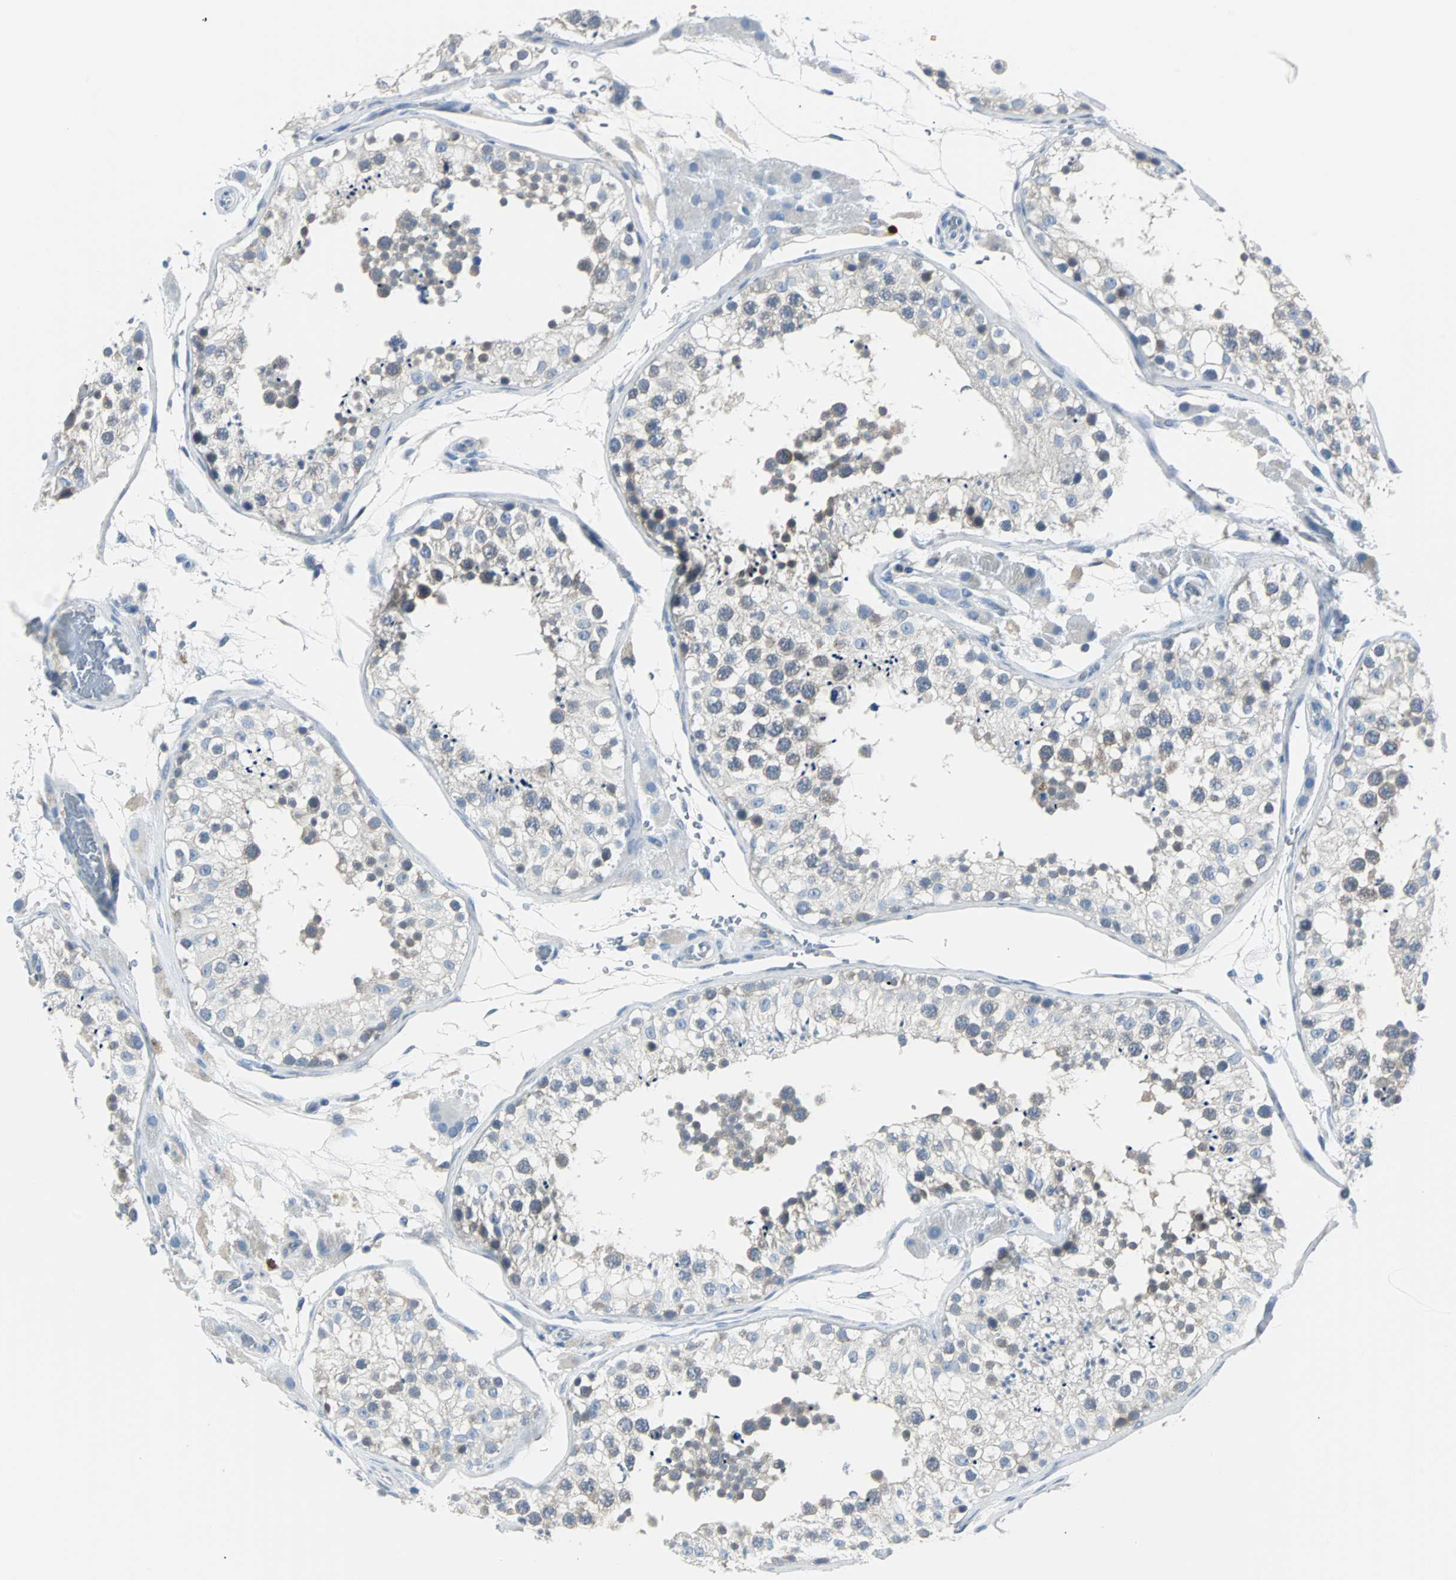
{"staining": {"intensity": "weak", "quantity": "<25%", "location": "cytoplasmic/membranous"}, "tissue": "testis", "cell_type": "Cells in seminiferous ducts", "image_type": "normal", "snomed": [{"axis": "morphology", "description": "Normal tissue, NOS"}, {"axis": "topography", "description": "Testis"}], "caption": "Immunohistochemistry of normal testis exhibits no expression in cells in seminiferous ducts.", "gene": "RASA1", "patient": {"sex": "male", "age": 26}}